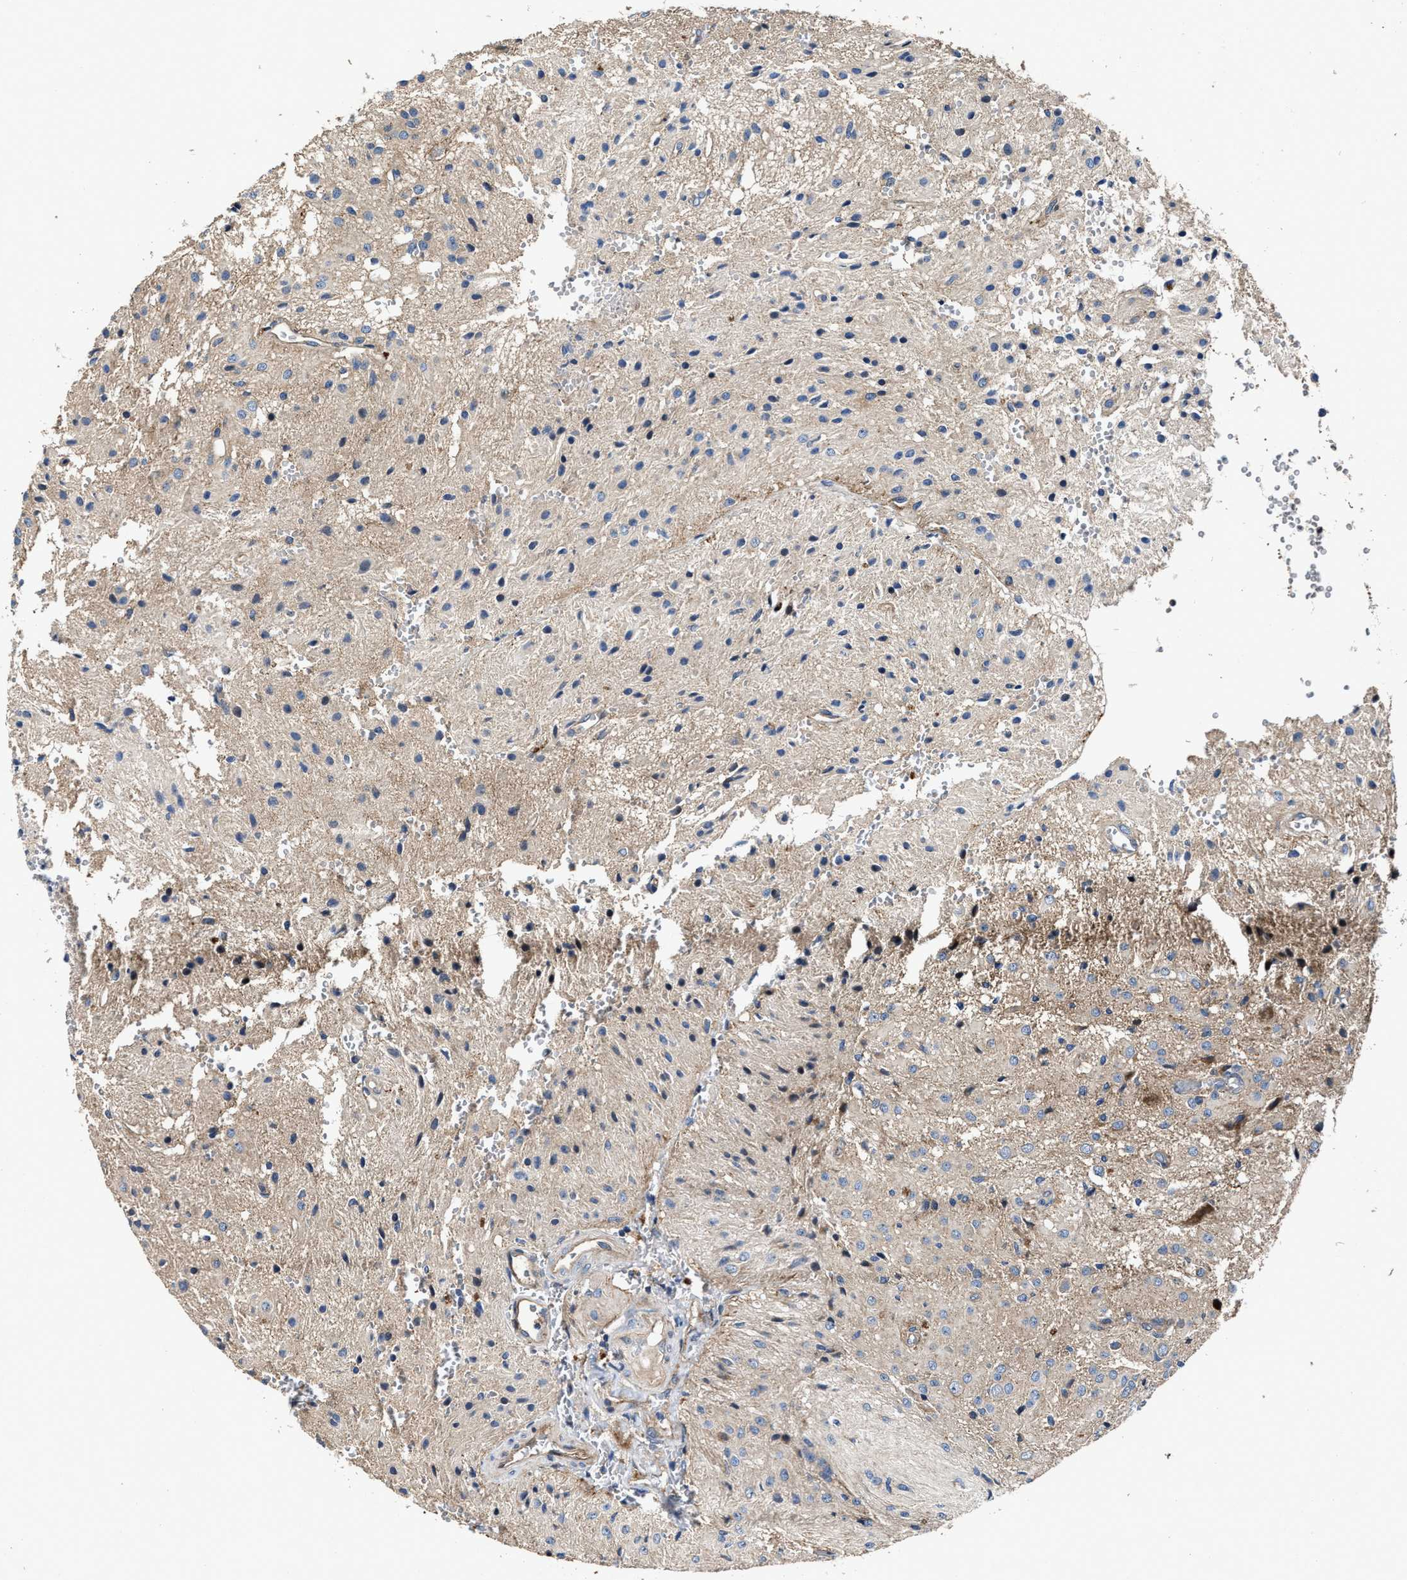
{"staining": {"intensity": "negative", "quantity": "none", "location": "none"}, "tissue": "glioma", "cell_type": "Tumor cells", "image_type": "cancer", "snomed": [{"axis": "morphology", "description": "Glioma, malignant, High grade"}, {"axis": "topography", "description": "Brain"}], "caption": "Immunohistochemistry (IHC) of human glioma exhibits no expression in tumor cells.", "gene": "PTAR1", "patient": {"sex": "female", "age": 59}}